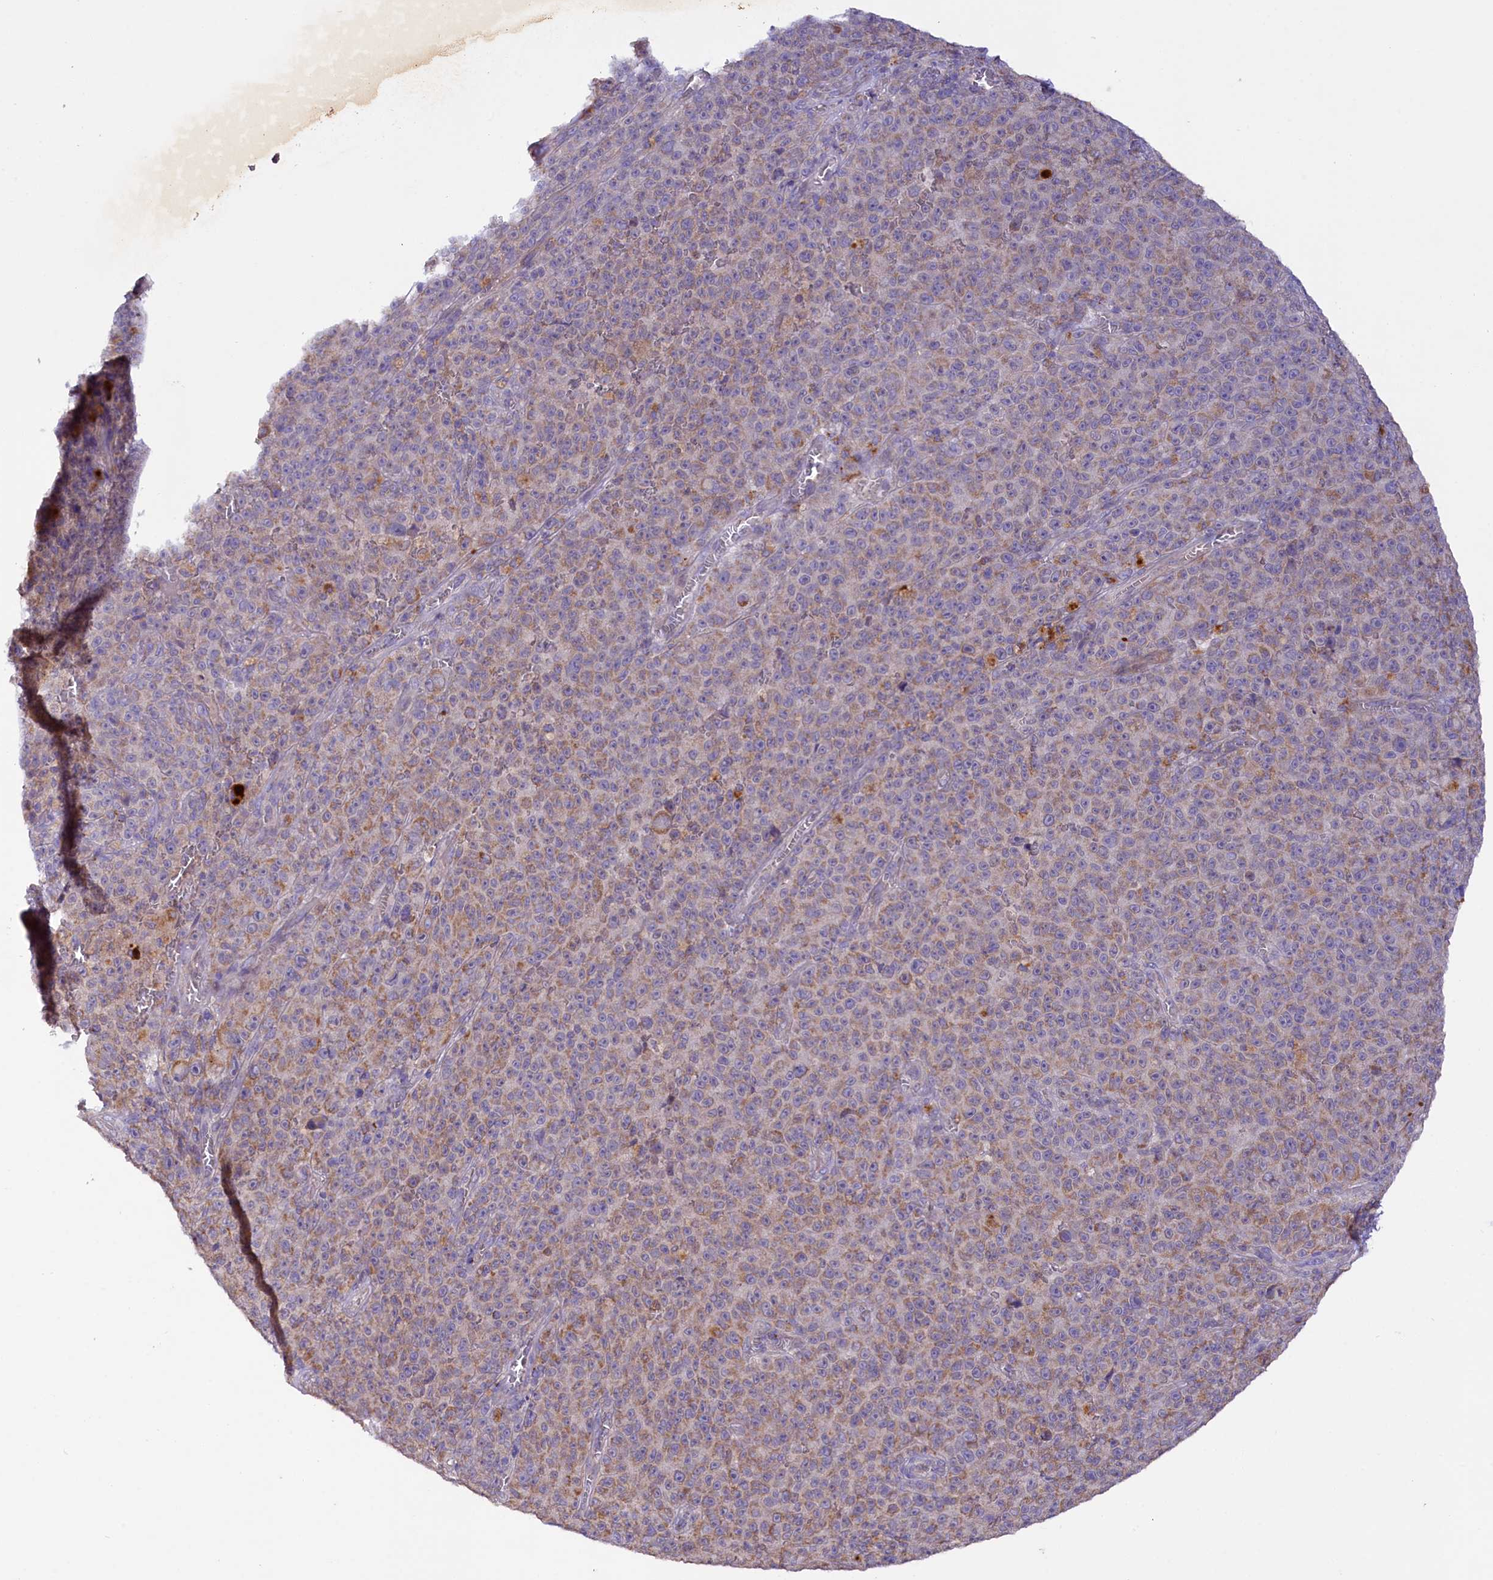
{"staining": {"intensity": "weak", "quantity": "25%-75%", "location": "cytoplasmic/membranous"}, "tissue": "melanoma", "cell_type": "Tumor cells", "image_type": "cancer", "snomed": [{"axis": "morphology", "description": "Malignant melanoma, NOS"}, {"axis": "topography", "description": "Skin"}], "caption": "Melanoma was stained to show a protein in brown. There is low levels of weak cytoplasmic/membranous positivity in about 25%-75% of tumor cells.", "gene": "ZNF45", "patient": {"sex": "female", "age": 82}}